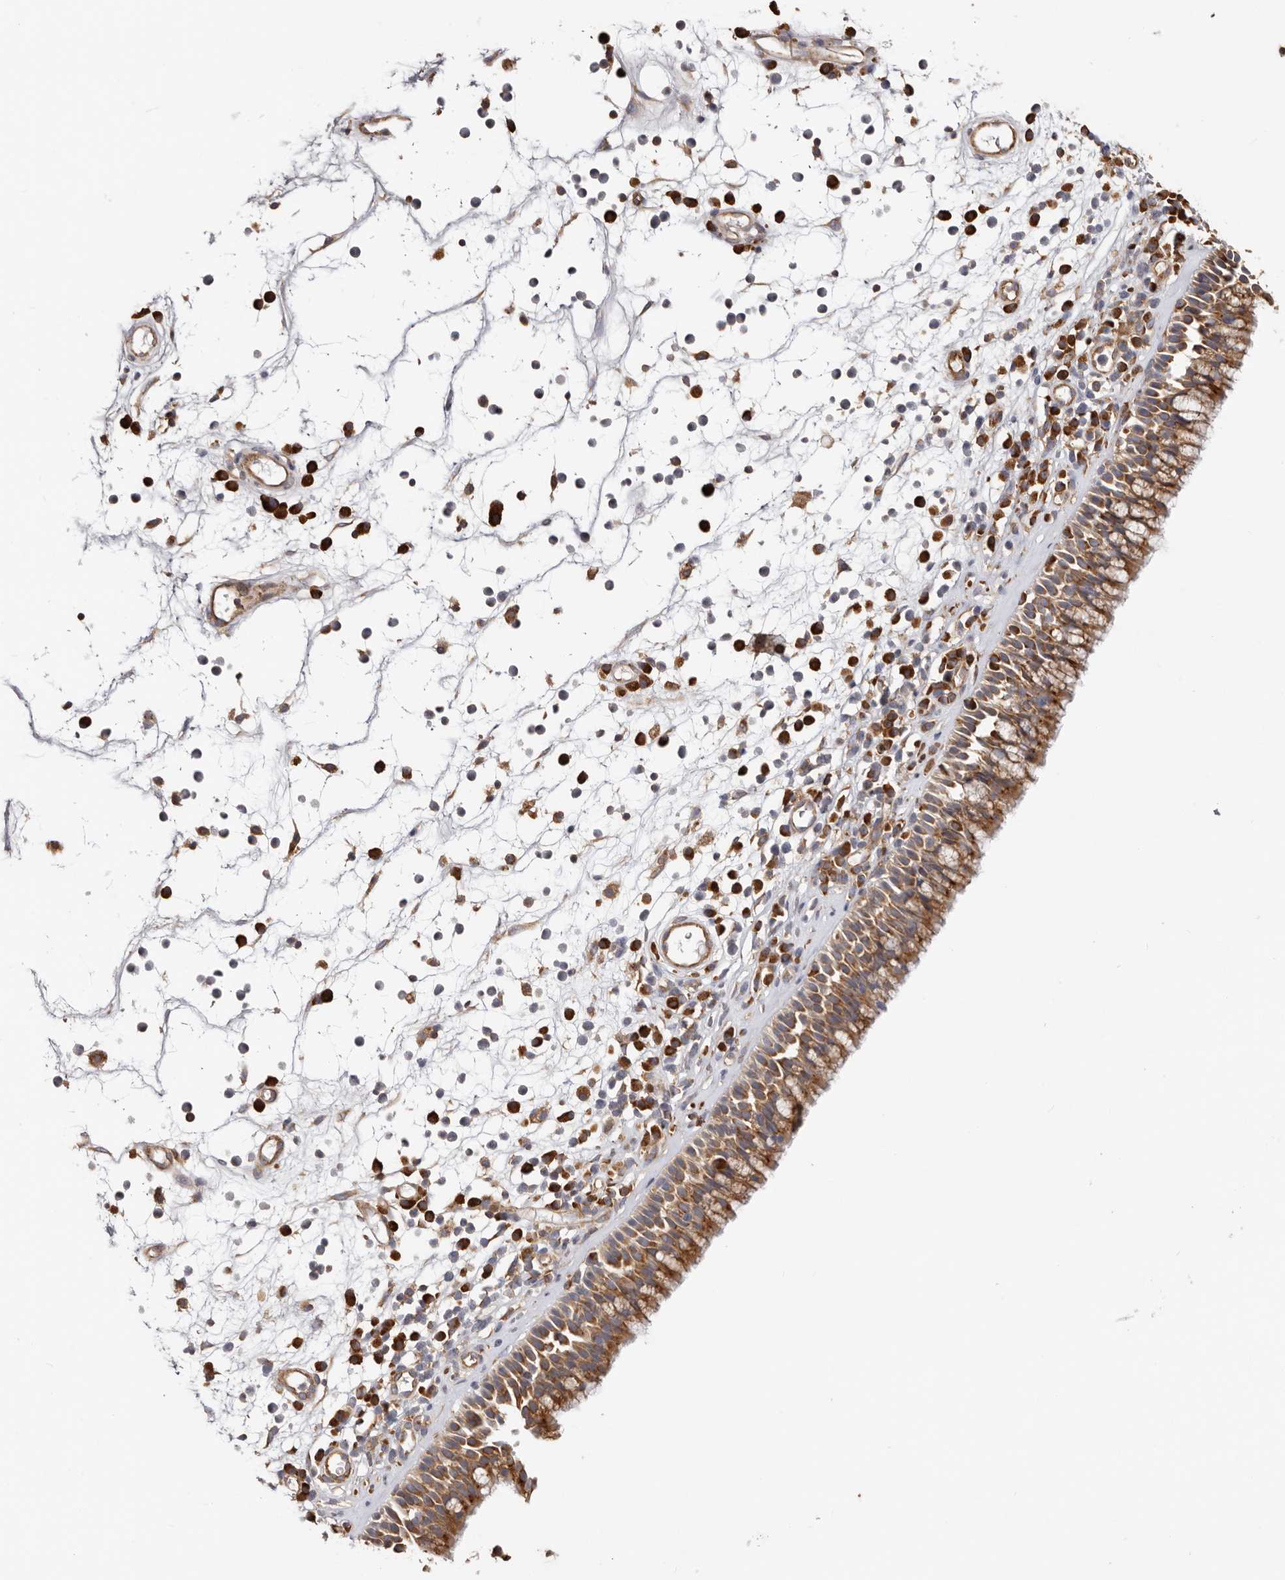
{"staining": {"intensity": "moderate", "quantity": ">75%", "location": "cytoplasmic/membranous"}, "tissue": "nasopharynx", "cell_type": "Respiratory epithelial cells", "image_type": "normal", "snomed": [{"axis": "morphology", "description": "Normal tissue, NOS"}, {"axis": "morphology", "description": "Inflammation, NOS"}, {"axis": "morphology", "description": "Malignant melanoma, Metastatic site"}, {"axis": "topography", "description": "Nasopharynx"}], "caption": "This photomicrograph shows immunohistochemistry (IHC) staining of normal human nasopharynx, with medium moderate cytoplasmic/membranous positivity in approximately >75% of respiratory epithelial cells.", "gene": "EPRS1", "patient": {"sex": "male", "age": 70}}